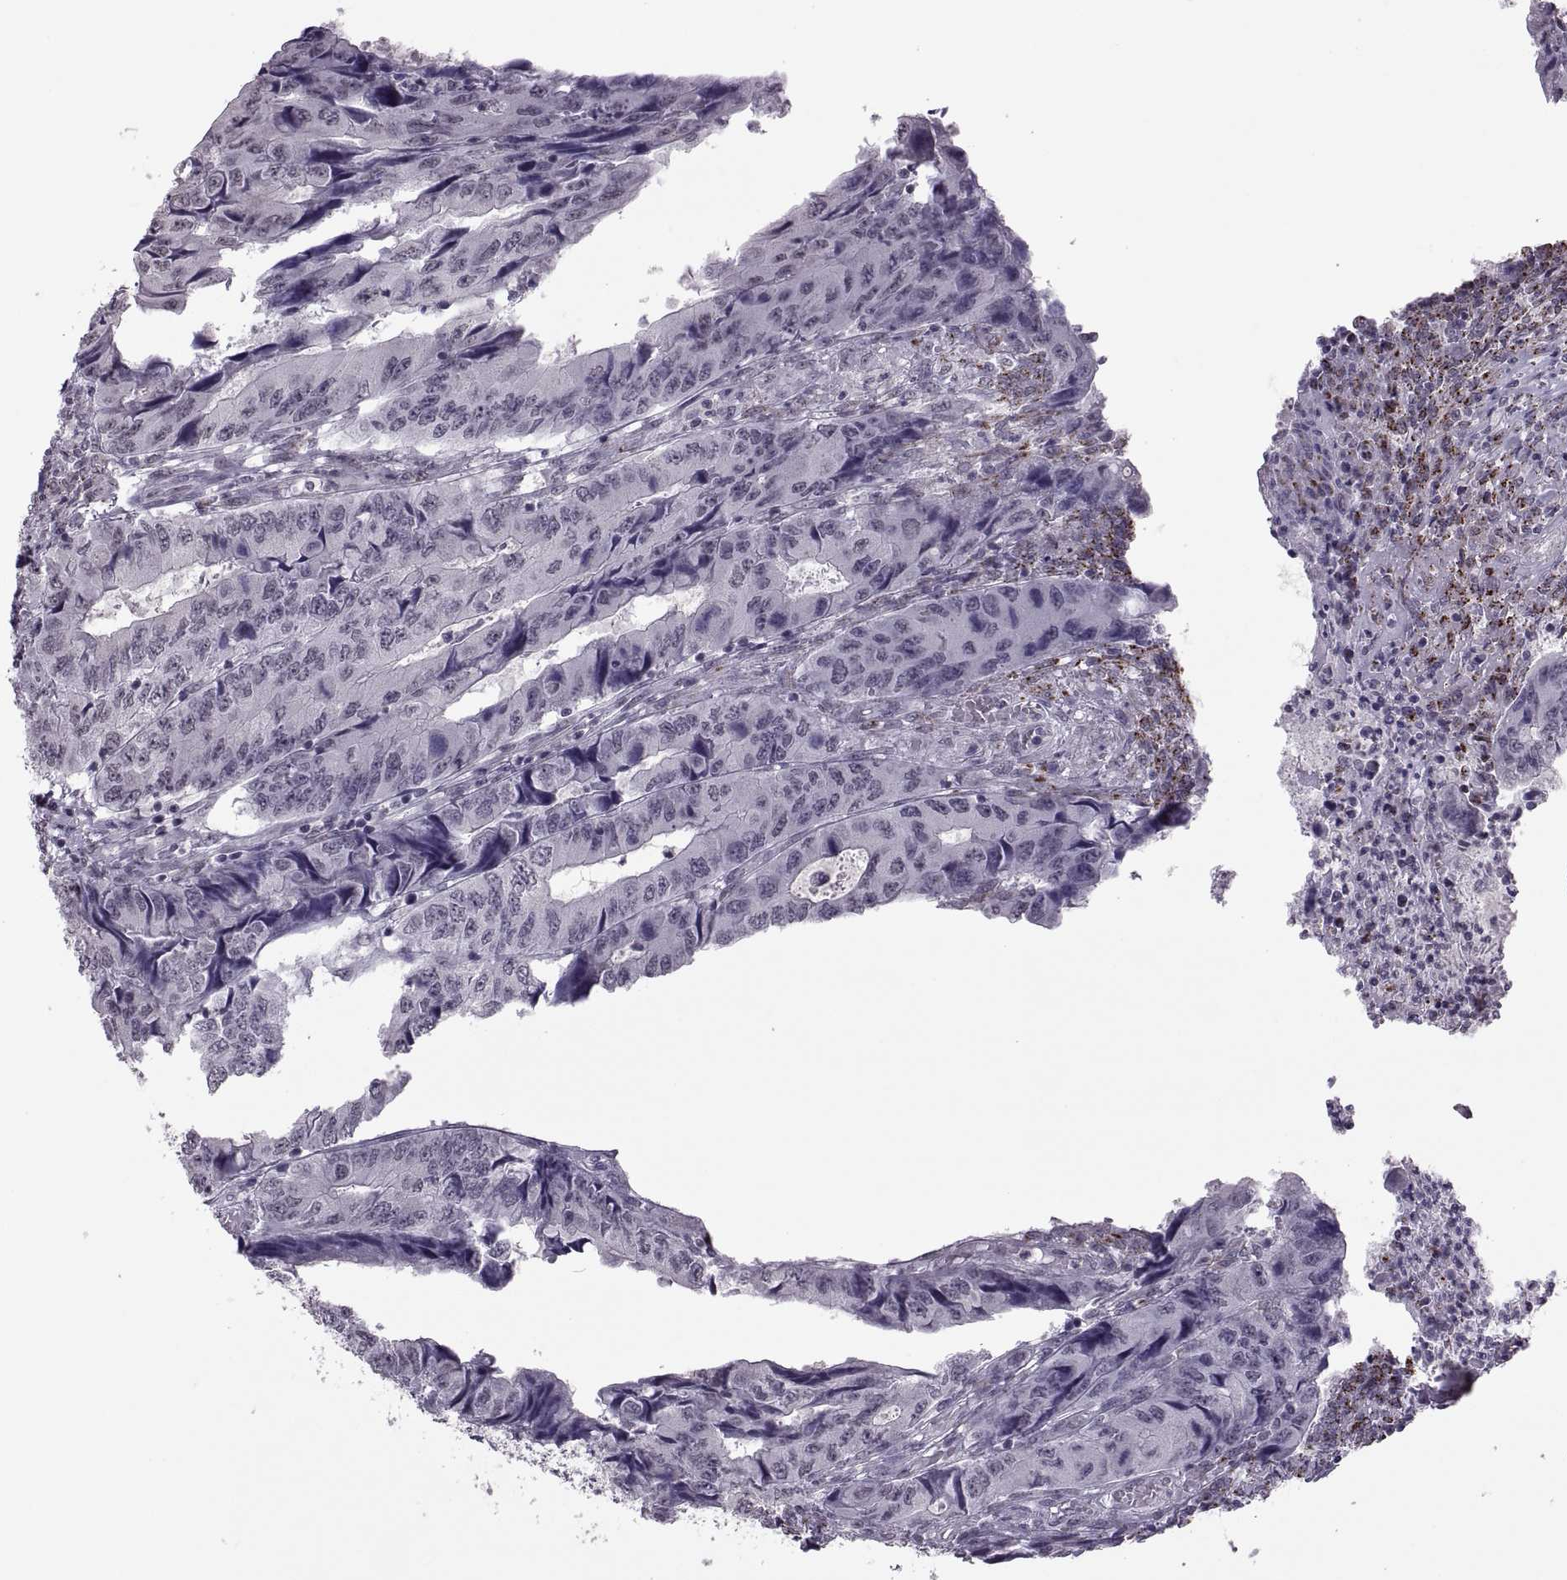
{"staining": {"intensity": "negative", "quantity": "none", "location": "none"}, "tissue": "colorectal cancer", "cell_type": "Tumor cells", "image_type": "cancer", "snomed": [{"axis": "morphology", "description": "Adenocarcinoma, NOS"}, {"axis": "topography", "description": "Colon"}], "caption": "IHC of human adenocarcinoma (colorectal) demonstrates no positivity in tumor cells. (Stains: DAB (3,3'-diaminobenzidine) IHC with hematoxylin counter stain, Microscopy: brightfield microscopy at high magnification).", "gene": "OTP", "patient": {"sex": "male", "age": 53}}